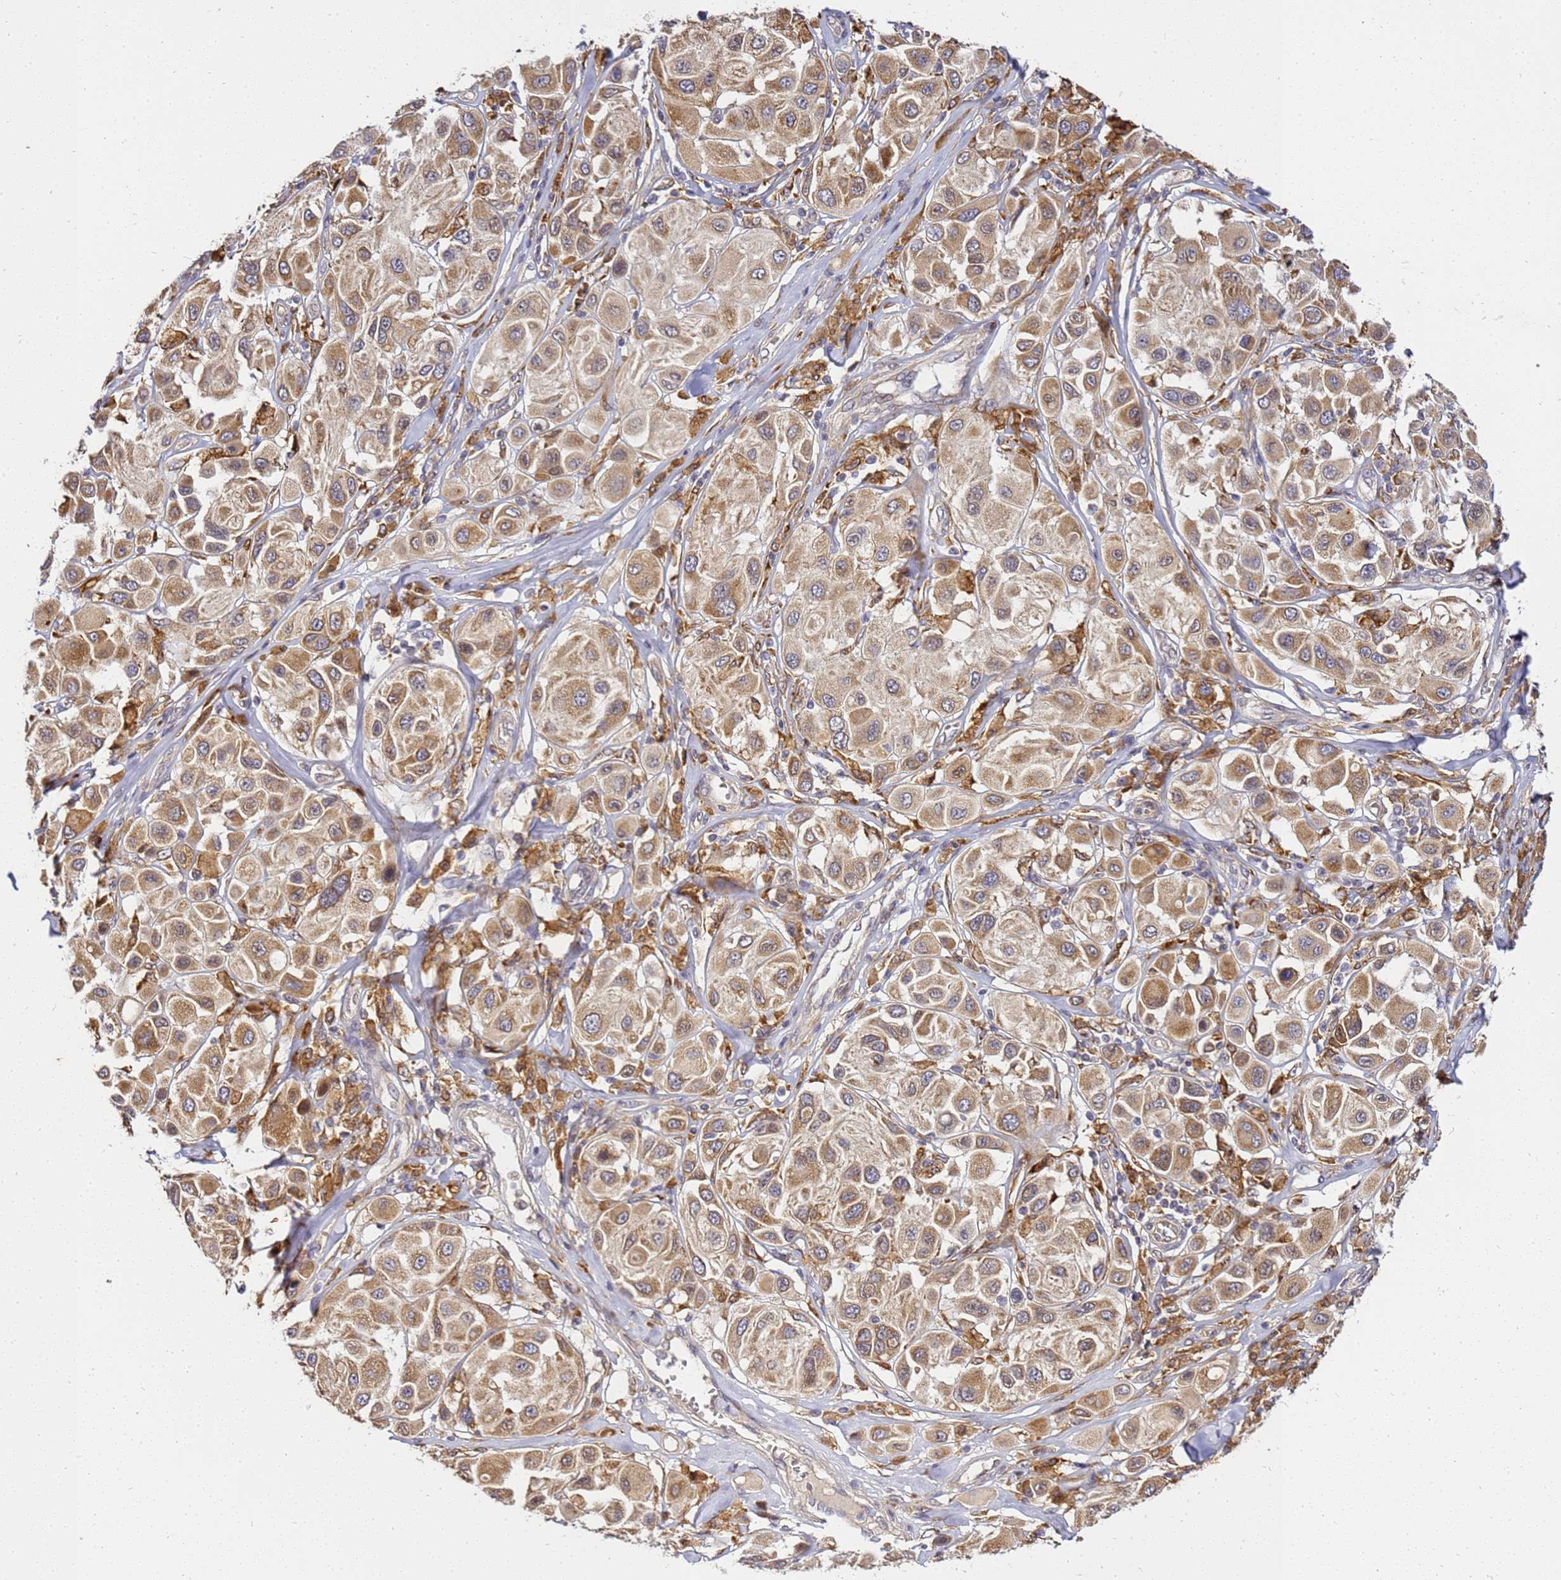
{"staining": {"intensity": "moderate", "quantity": ">75%", "location": "cytoplasmic/membranous"}, "tissue": "melanoma", "cell_type": "Tumor cells", "image_type": "cancer", "snomed": [{"axis": "morphology", "description": "Malignant melanoma, Metastatic site"}, {"axis": "topography", "description": "Skin"}], "caption": "Protein expression analysis of human malignant melanoma (metastatic site) reveals moderate cytoplasmic/membranous positivity in approximately >75% of tumor cells. The staining was performed using DAB (3,3'-diaminobenzidine) to visualize the protein expression in brown, while the nuclei were stained in blue with hematoxylin (Magnification: 20x).", "gene": "ADPGK", "patient": {"sex": "male", "age": 41}}